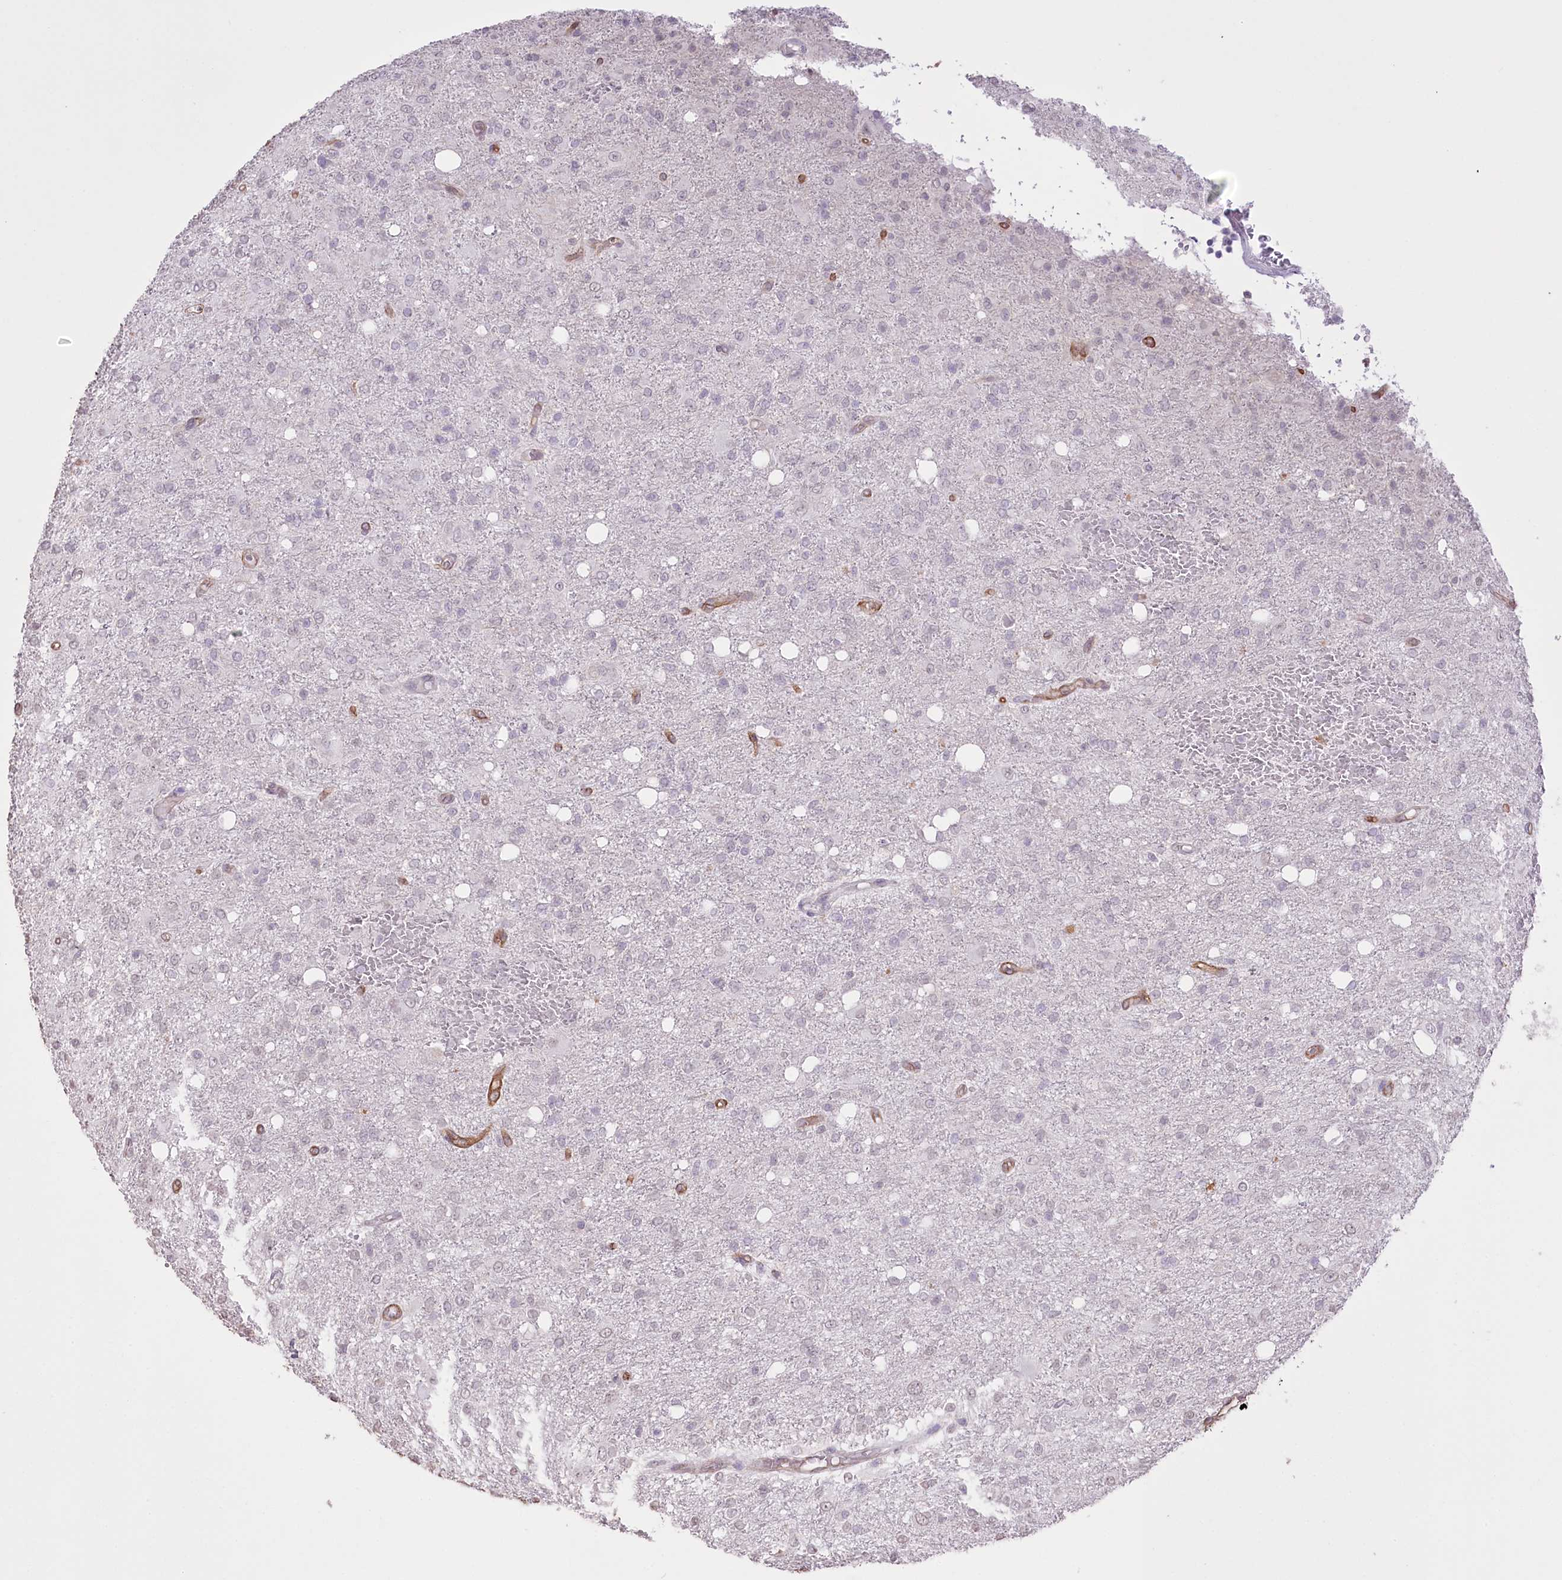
{"staining": {"intensity": "negative", "quantity": "none", "location": "none"}, "tissue": "glioma", "cell_type": "Tumor cells", "image_type": "cancer", "snomed": [{"axis": "morphology", "description": "Glioma, malignant, High grade"}, {"axis": "topography", "description": "Brain"}], "caption": "Glioma stained for a protein using immunohistochemistry (IHC) demonstrates no expression tumor cells.", "gene": "SLC39A10", "patient": {"sex": "female", "age": 59}}